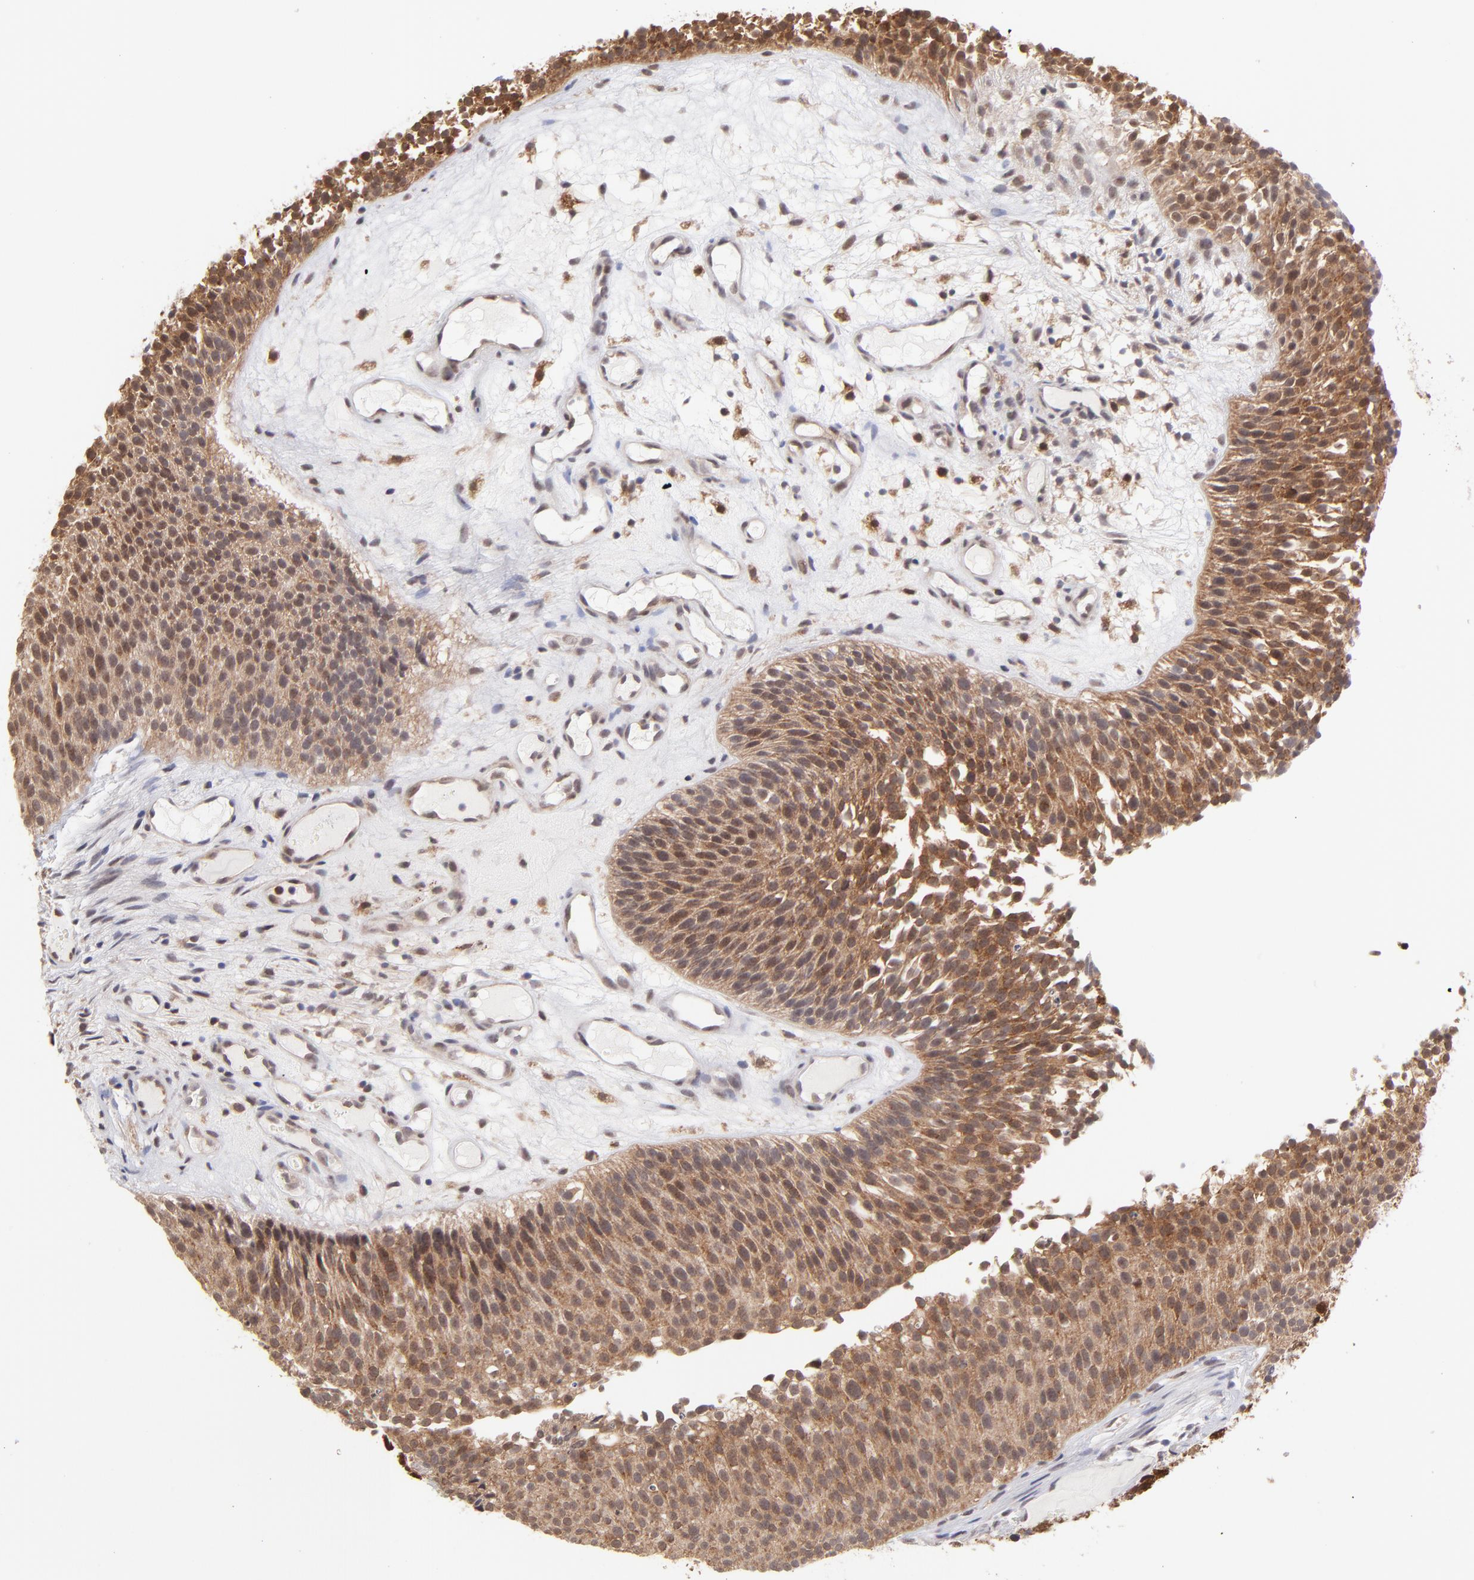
{"staining": {"intensity": "moderate", "quantity": ">75%", "location": "cytoplasmic/membranous"}, "tissue": "urothelial cancer", "cell_type": "Tumor cells", "image_type": "cancer", "snomed": [{"axis": "morphology", "description": "Urothelial carcinoma, Low grade"}, {"axis": "topography", "description": "Urinary bladder"}], "caption": "Immunohistochemical staining of human urothelial cancer shows medium levels of moderate cytoplasmic/membranous staining in approximately >75% of tumor cells. (DAB (3,3'-diaminobenzidine) = brown stain, brightfield microscopy at high magnification).", "gene": "OAS1", "patient": {"sex": "male", "age": 85}}